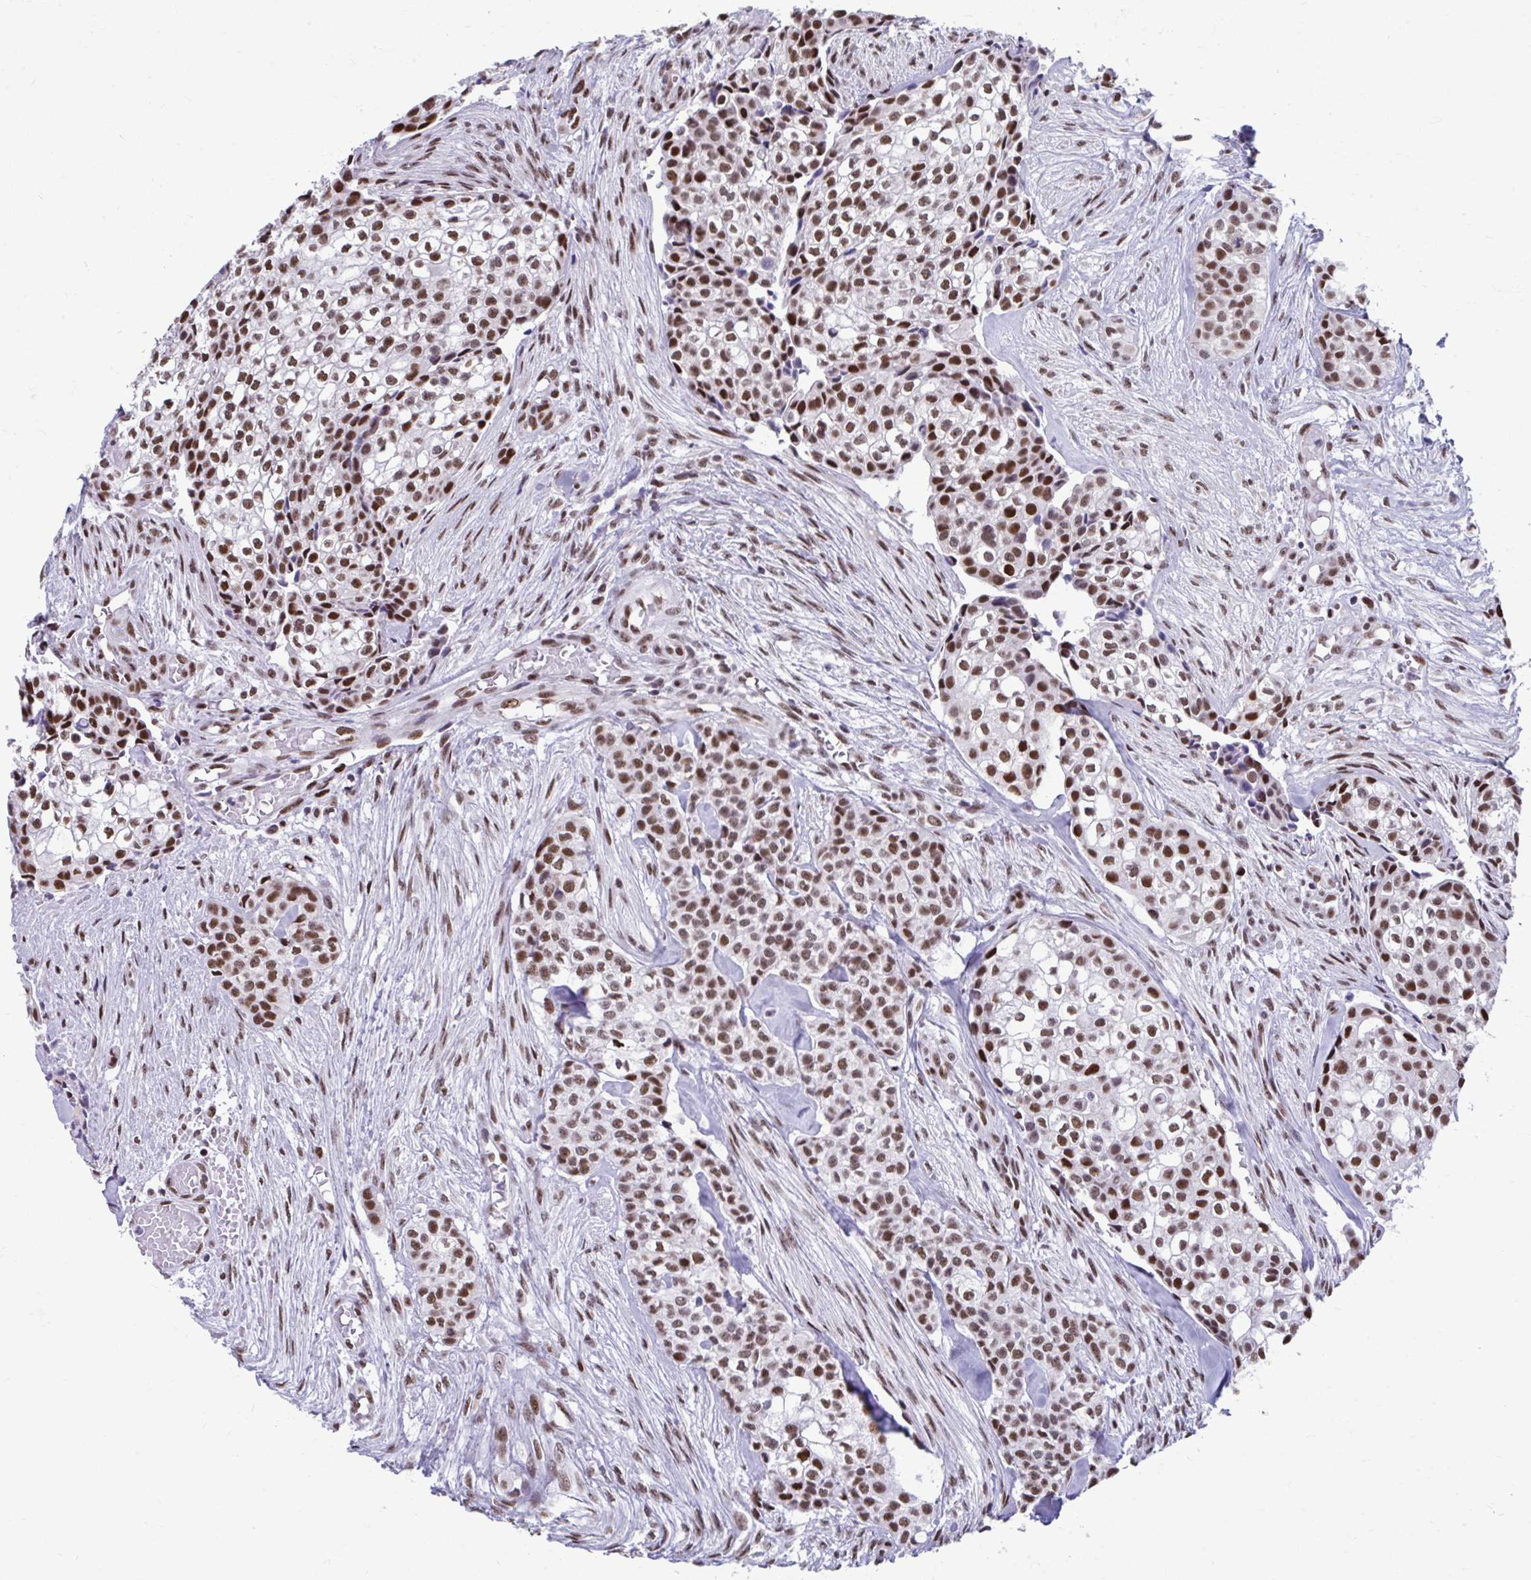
{"staining": {"intensity": "moderate", "quantity": ">75%", "location": "nuclear"}, "tissue": "head and neck cancer", "cell_type": "Tumor cells", "image_type": "cancer", "snomed": [{"axis": "morphology", "description": "Adenocarcinoma, NOS"}, {"axis": "topography", "description": "Head-Neck"}], "caption": "Immunohistochemical staining of human head and neck cancer exhibits moderate nuclear protein expression in approximately >75% of tumor cells.", "gene": "SLC35C2", "patient": {"sex": "male", "age": 81}}